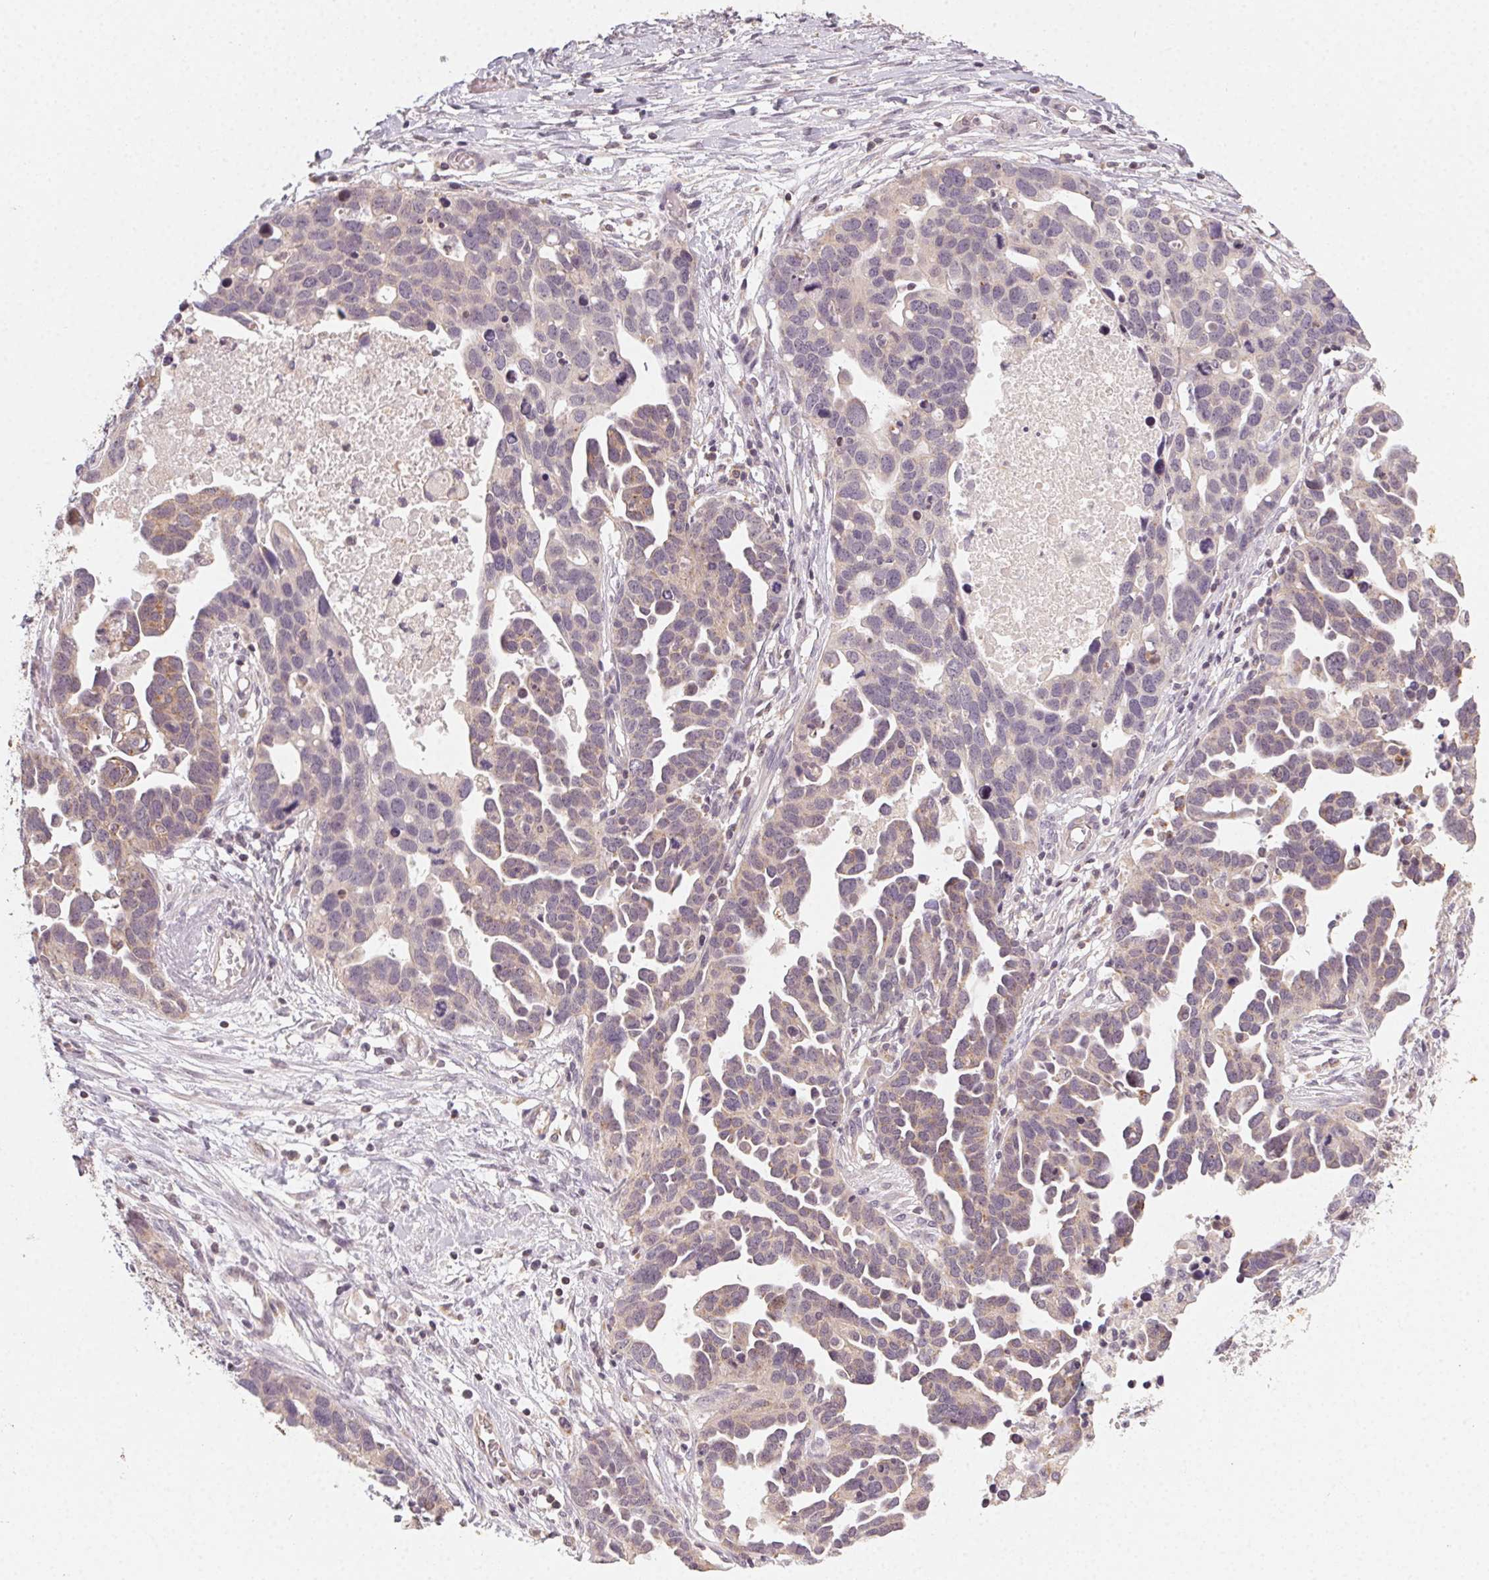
{"staining": {"intensity": "weak", "quantity": "<25%", "location": "cytoplasmic/membranous"}, "tissue": "ovarian cancer", "cell_type": "Tumor cells", "image_type": "cancer", "snomed": [{"axis": "morphology", "description": "Cystadenocarcinoma, serous, NOS"}, {"axis": "topography", "description": "Ovary"}], "caption": "Photomicrograph shows no significant protein expression in tumor cells of ovarian cancer.", "gene": "NCOA4", "patient": {"sex": "female", "age": 54}}